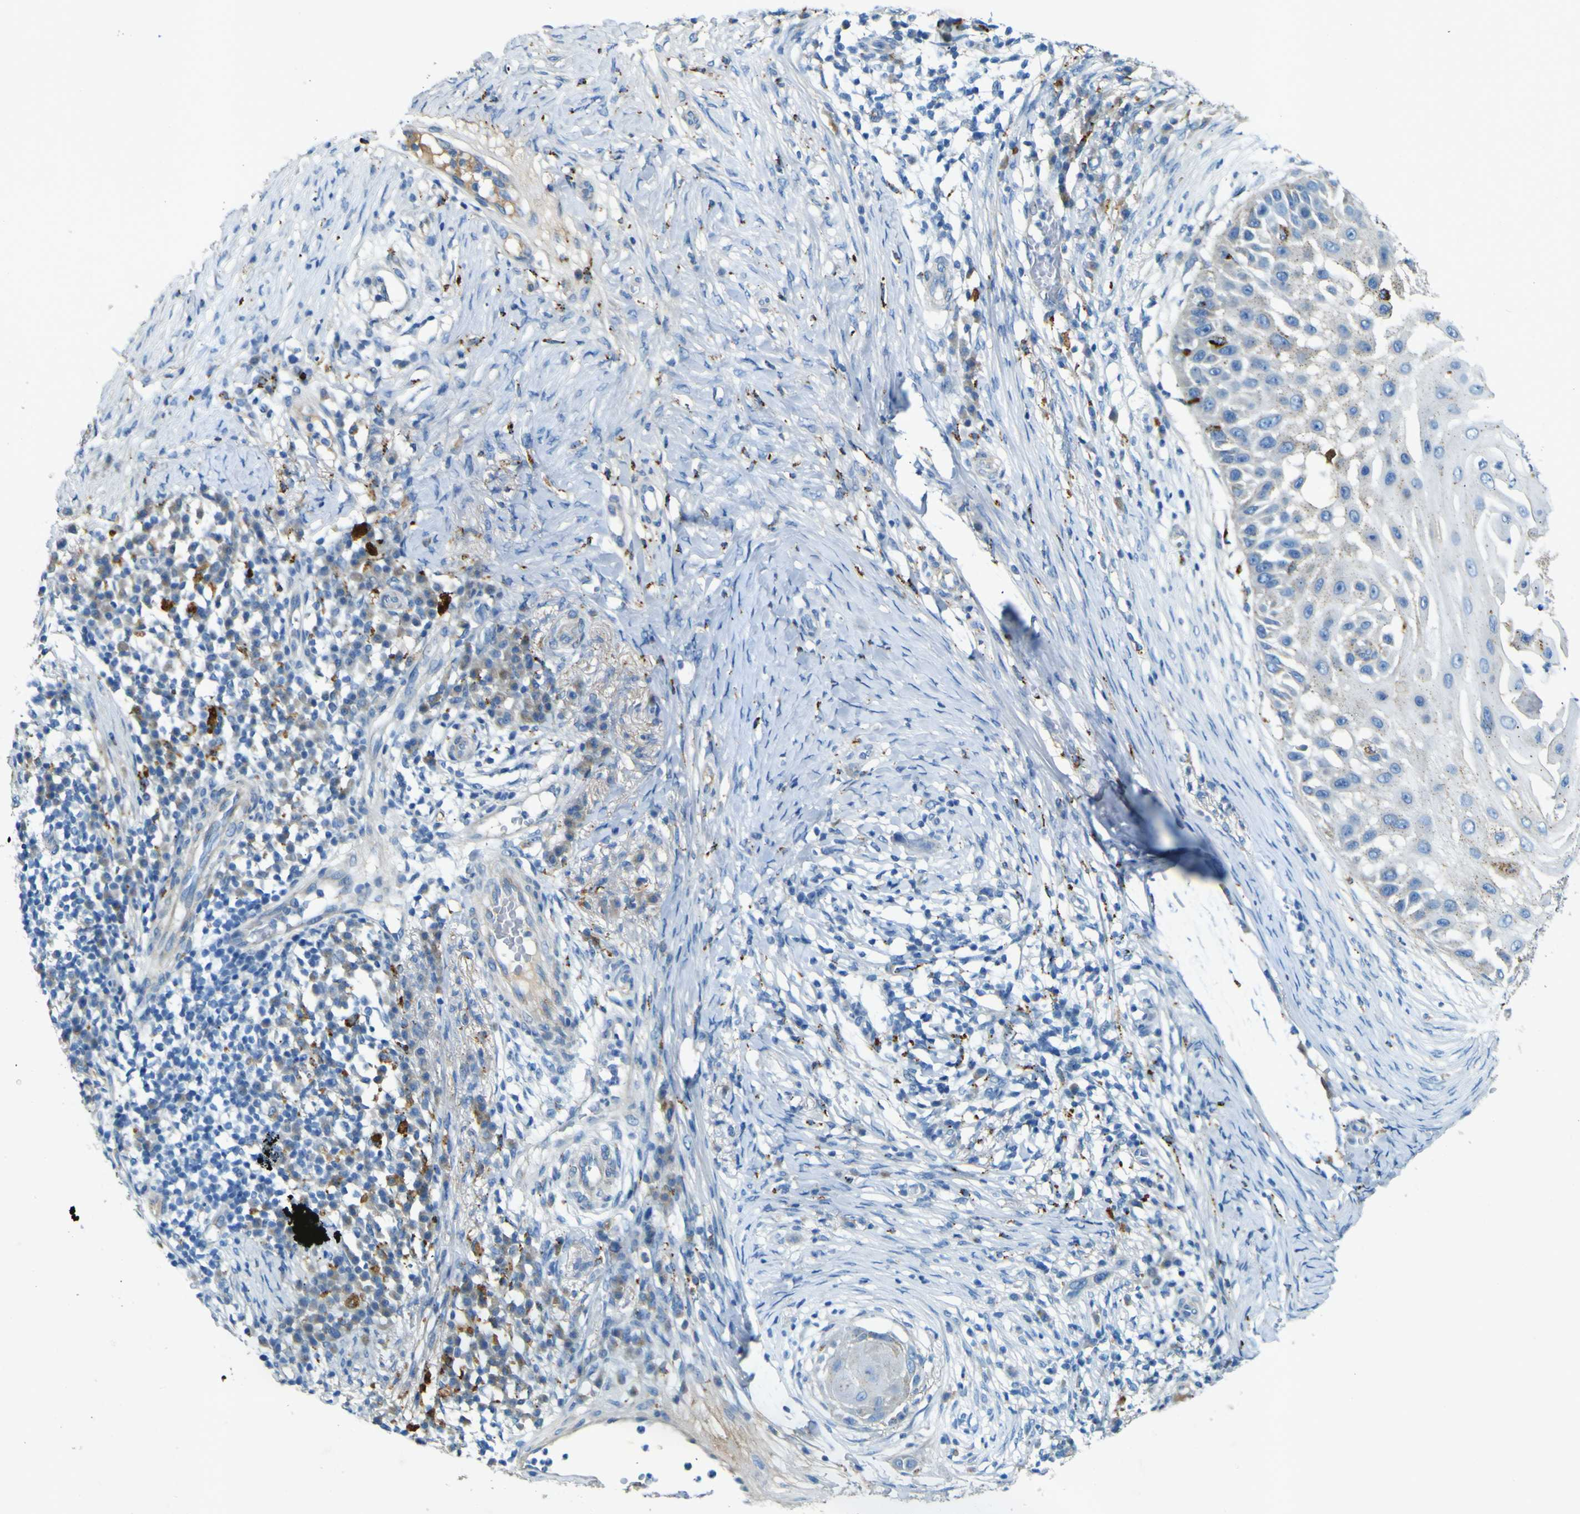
{"staining": {"intensity": "negative", "quantity": "none", "location": "none"}, "tissue": "skin cancer", "cell_type": "Tumor cells", "image_type": "cancer", "snomed": [{"axis": "morphology", "description": "Squamous cell carcinoma, NOS"}, {"axis": "topography", "description": "Skin"}], "caption": "The immunohistochemistry micrograph has no significant expression in tumor cells of skin cancer (squamous cell carcinoma) tissue.", "gene": "PDE9A", "patient": {"sex": "female", "age": 44}}